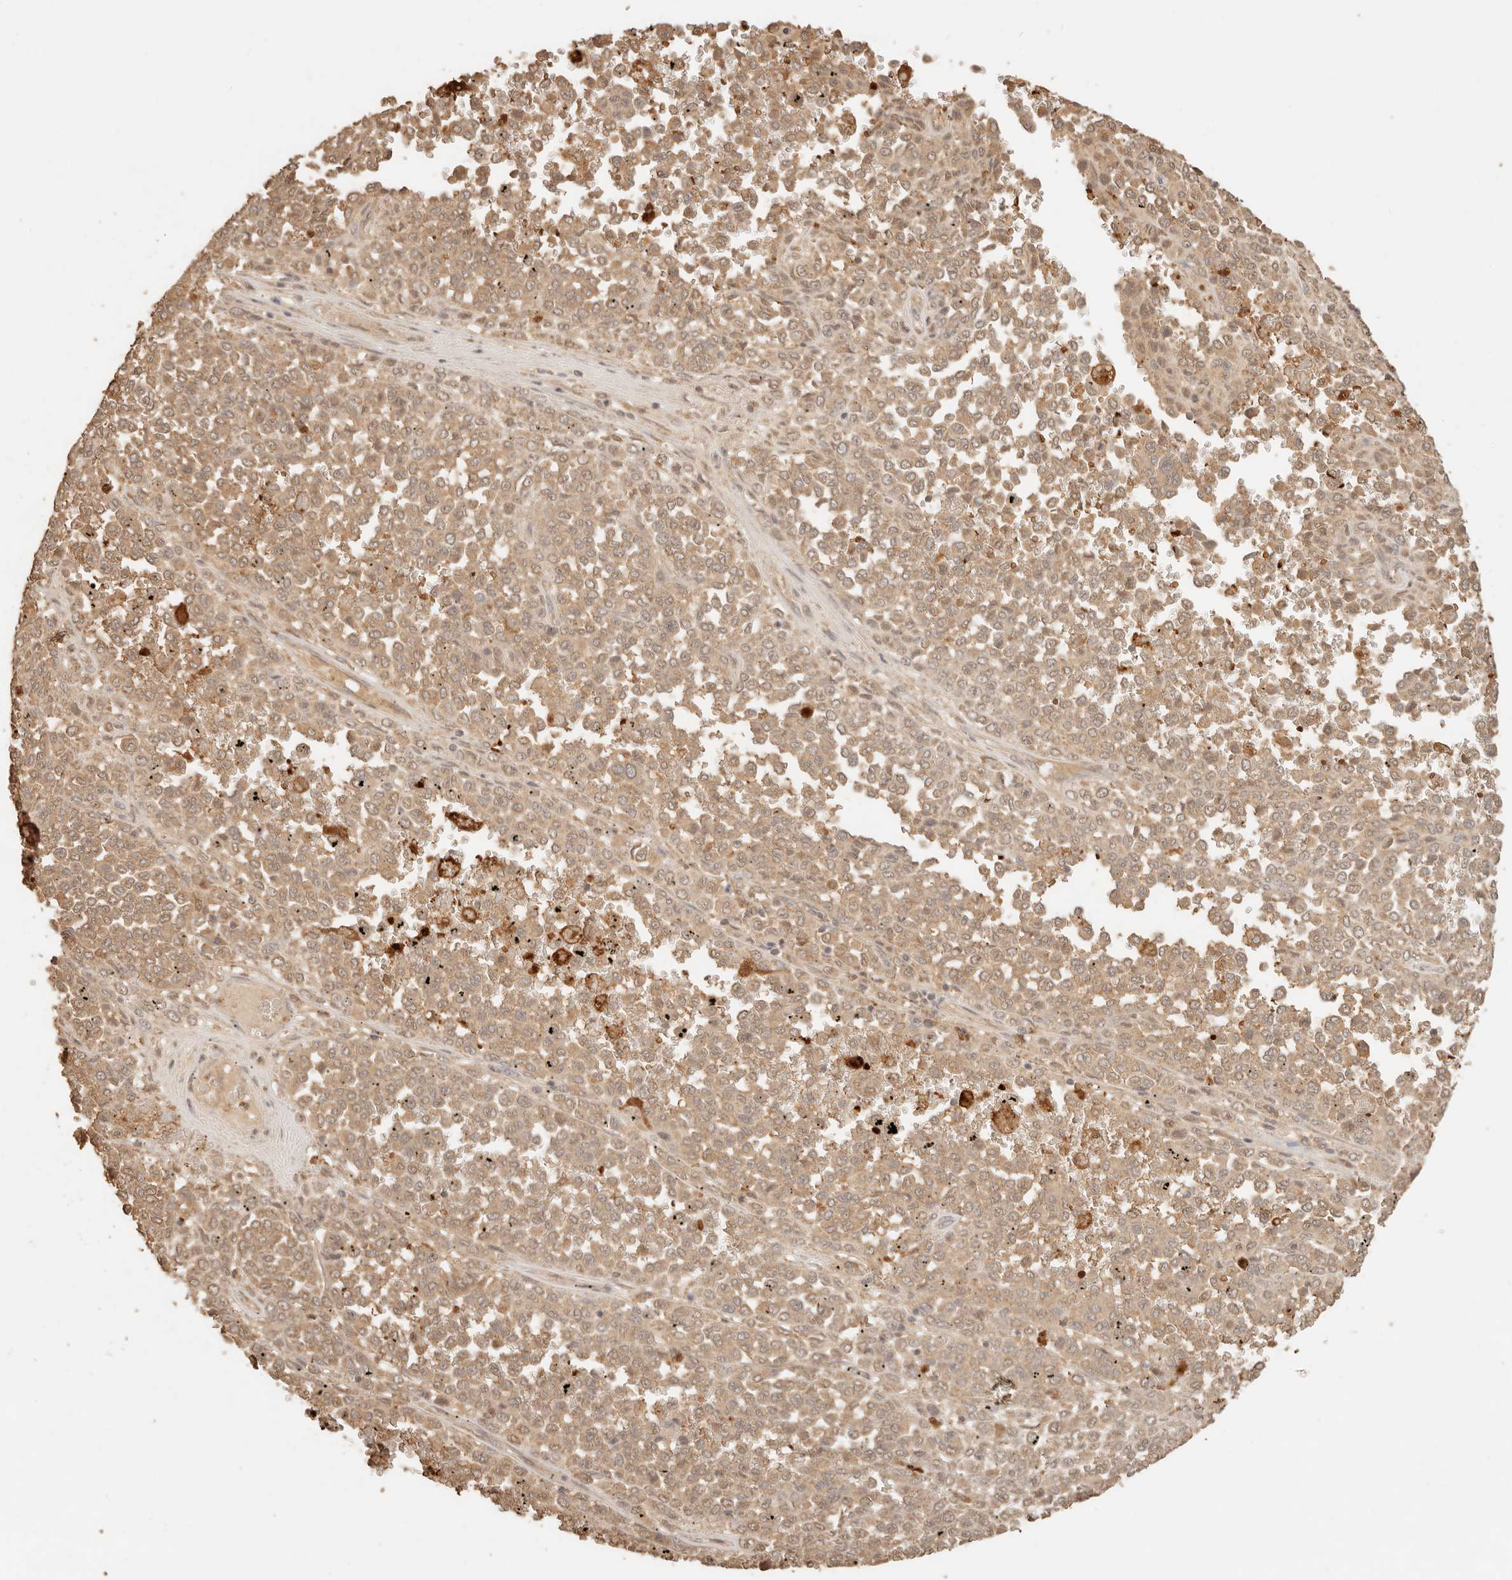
{"staining": {"intensity": "moderate", "quantity": ">75%", "location": "cytoplasmic/membranous"}, "tissue": "melanoma", "cell_type": "Tumor cells", "image_type": "cancer", "snomed": [{"axis": "morphology", "description": "Malignant melanoma, Metastatic site"}, {"axis": "topography", "description": "Pancreas"}], "caption": "This micrograph demonstrates melanoma stained with immunohistochemistry to label a protein in brown. The cytoplasmic/membranous of tumor cells show moderate positivity for the protein. Nuclei are counter-stained blue.", "gene": "INTS11", "patient": {"sex": "female", "age": 30}}